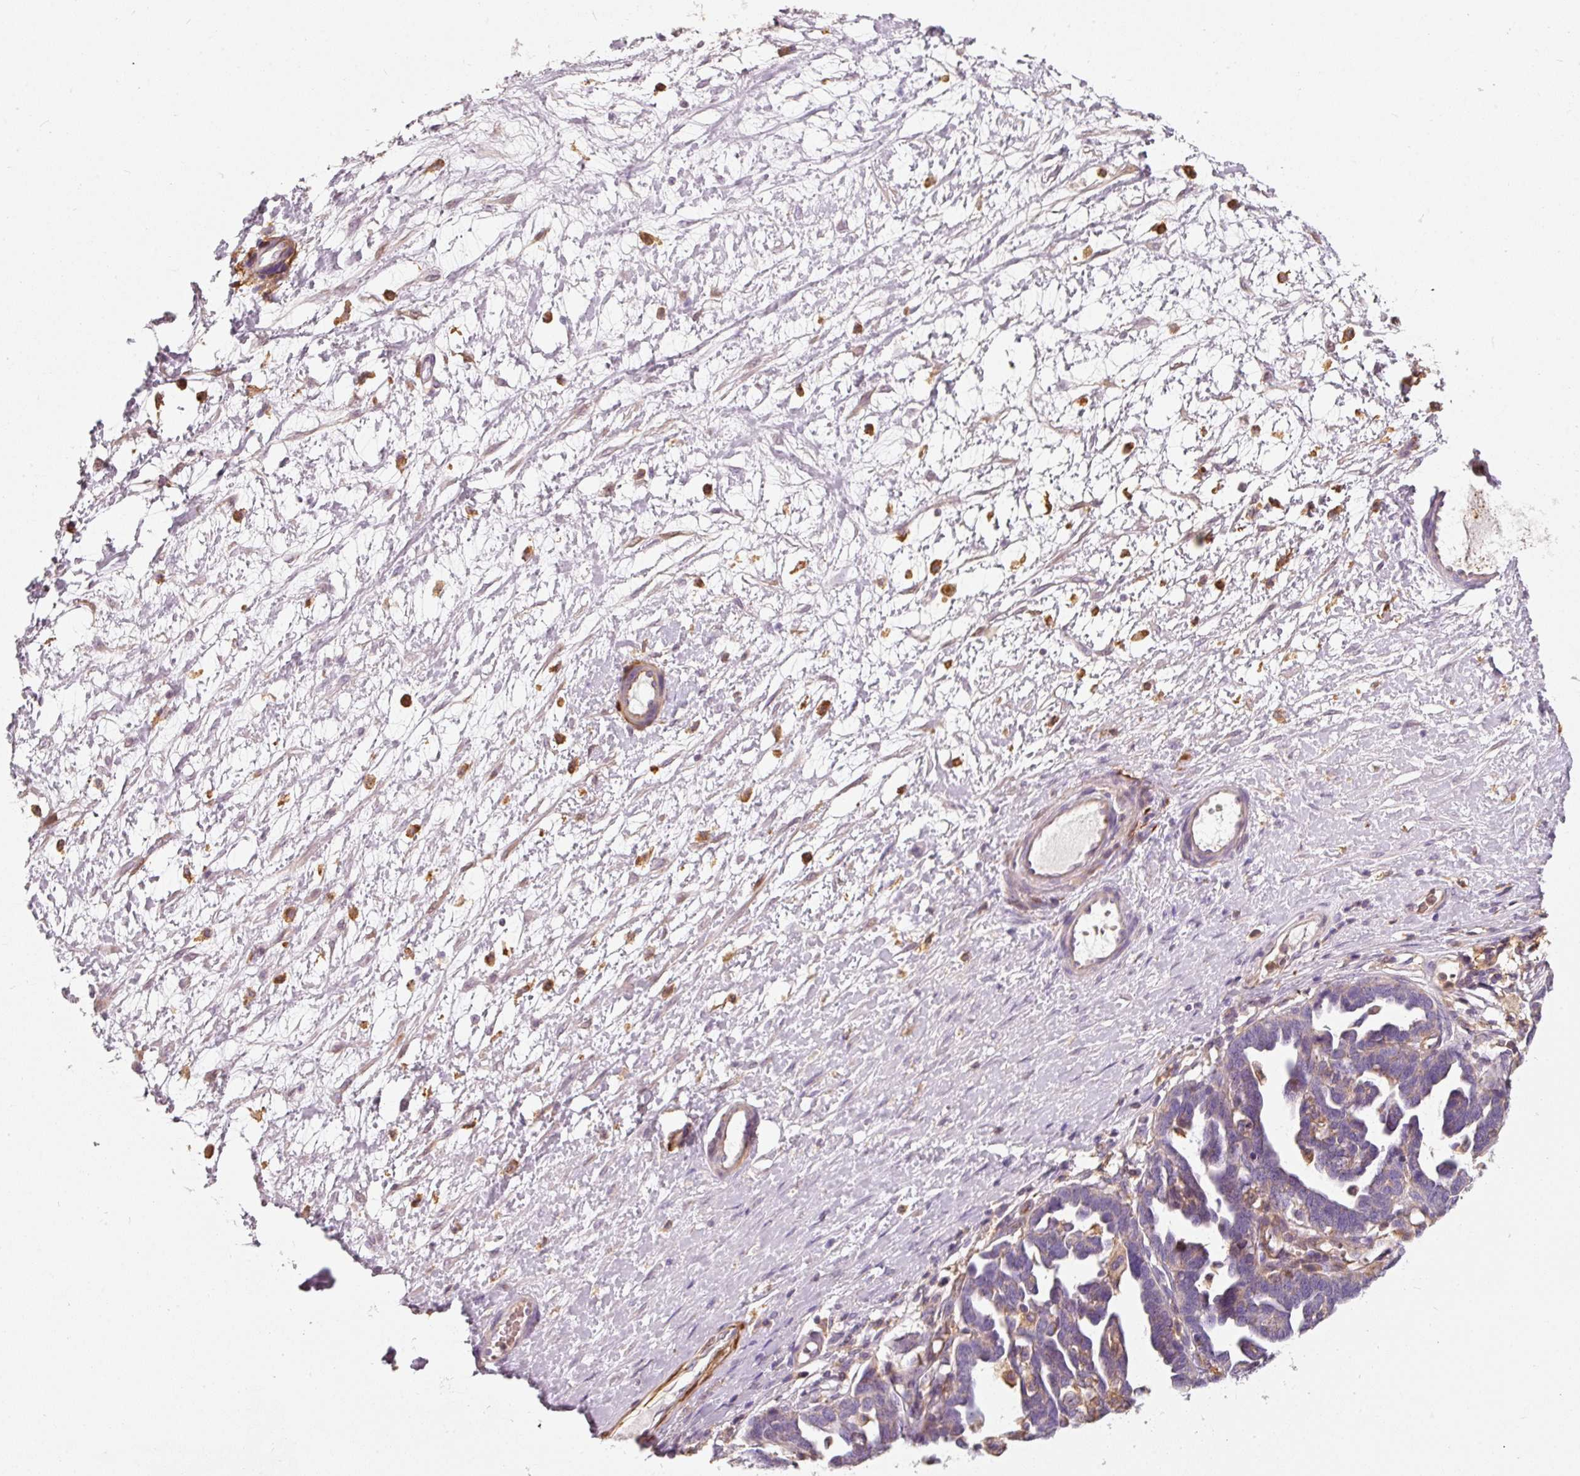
{"staining": {"intensity": "negative", "quantity": "none", "location": "none"}, "tissue": "ovarian cancer", "cell_type": "Tumor cells", "image_type": "cancer", "snomed": [{"axis": "morphology", "description": "Cystadenocarcinoma, serous, NOS"}, {"axis": "topography", "description": "Ovary"}], "caption": "Tumor cells show no significant protein staining in ovarian serous cystadenocarcinoma.", "gene": "IQGAP2", "patient": {"sex": "female", "age": 54}}